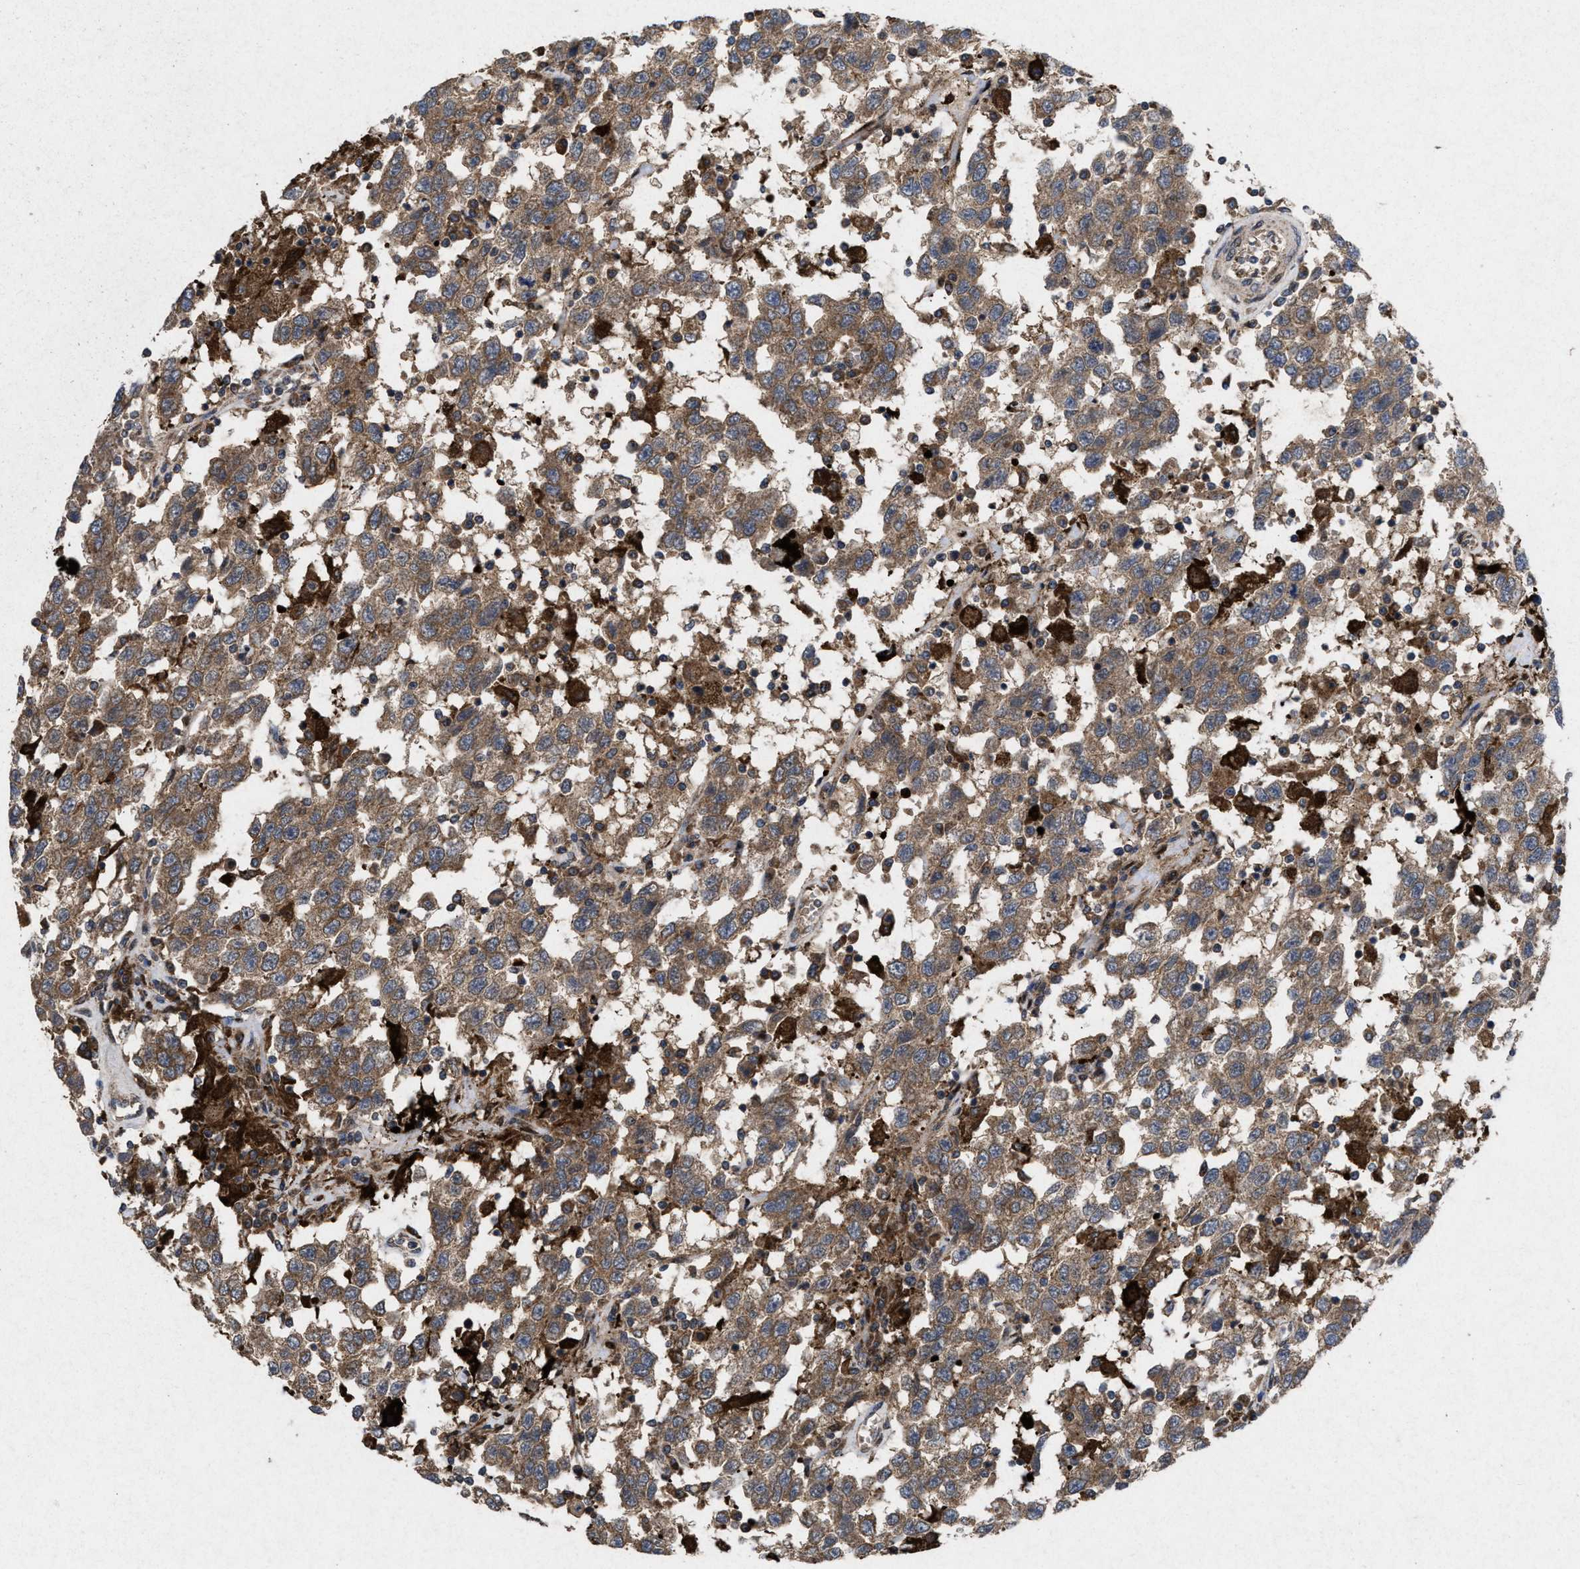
{"staining": {"intensity": "moderate", "quantity": ">75%", "location": "cytoplasmic/membranous"}, "tissue": "testis cancer", "cell_type": "Tumor cells", "image_type": "cancer", "snomed": [{"axis": "morphology", "description": "Seminoma, NOS"}, {"axis": "topography", "description": "Testis"}], "caption": "Testis cancer stained with DAB (3,3'-diaminobenzidine) immunohistochemistry demonstrates medium levels of moderate cytoplasmic/membranous staining in approximately >75% of tumor cells.", "gene": "MSI2", "patient": {"sex": "male", "age": 41}}